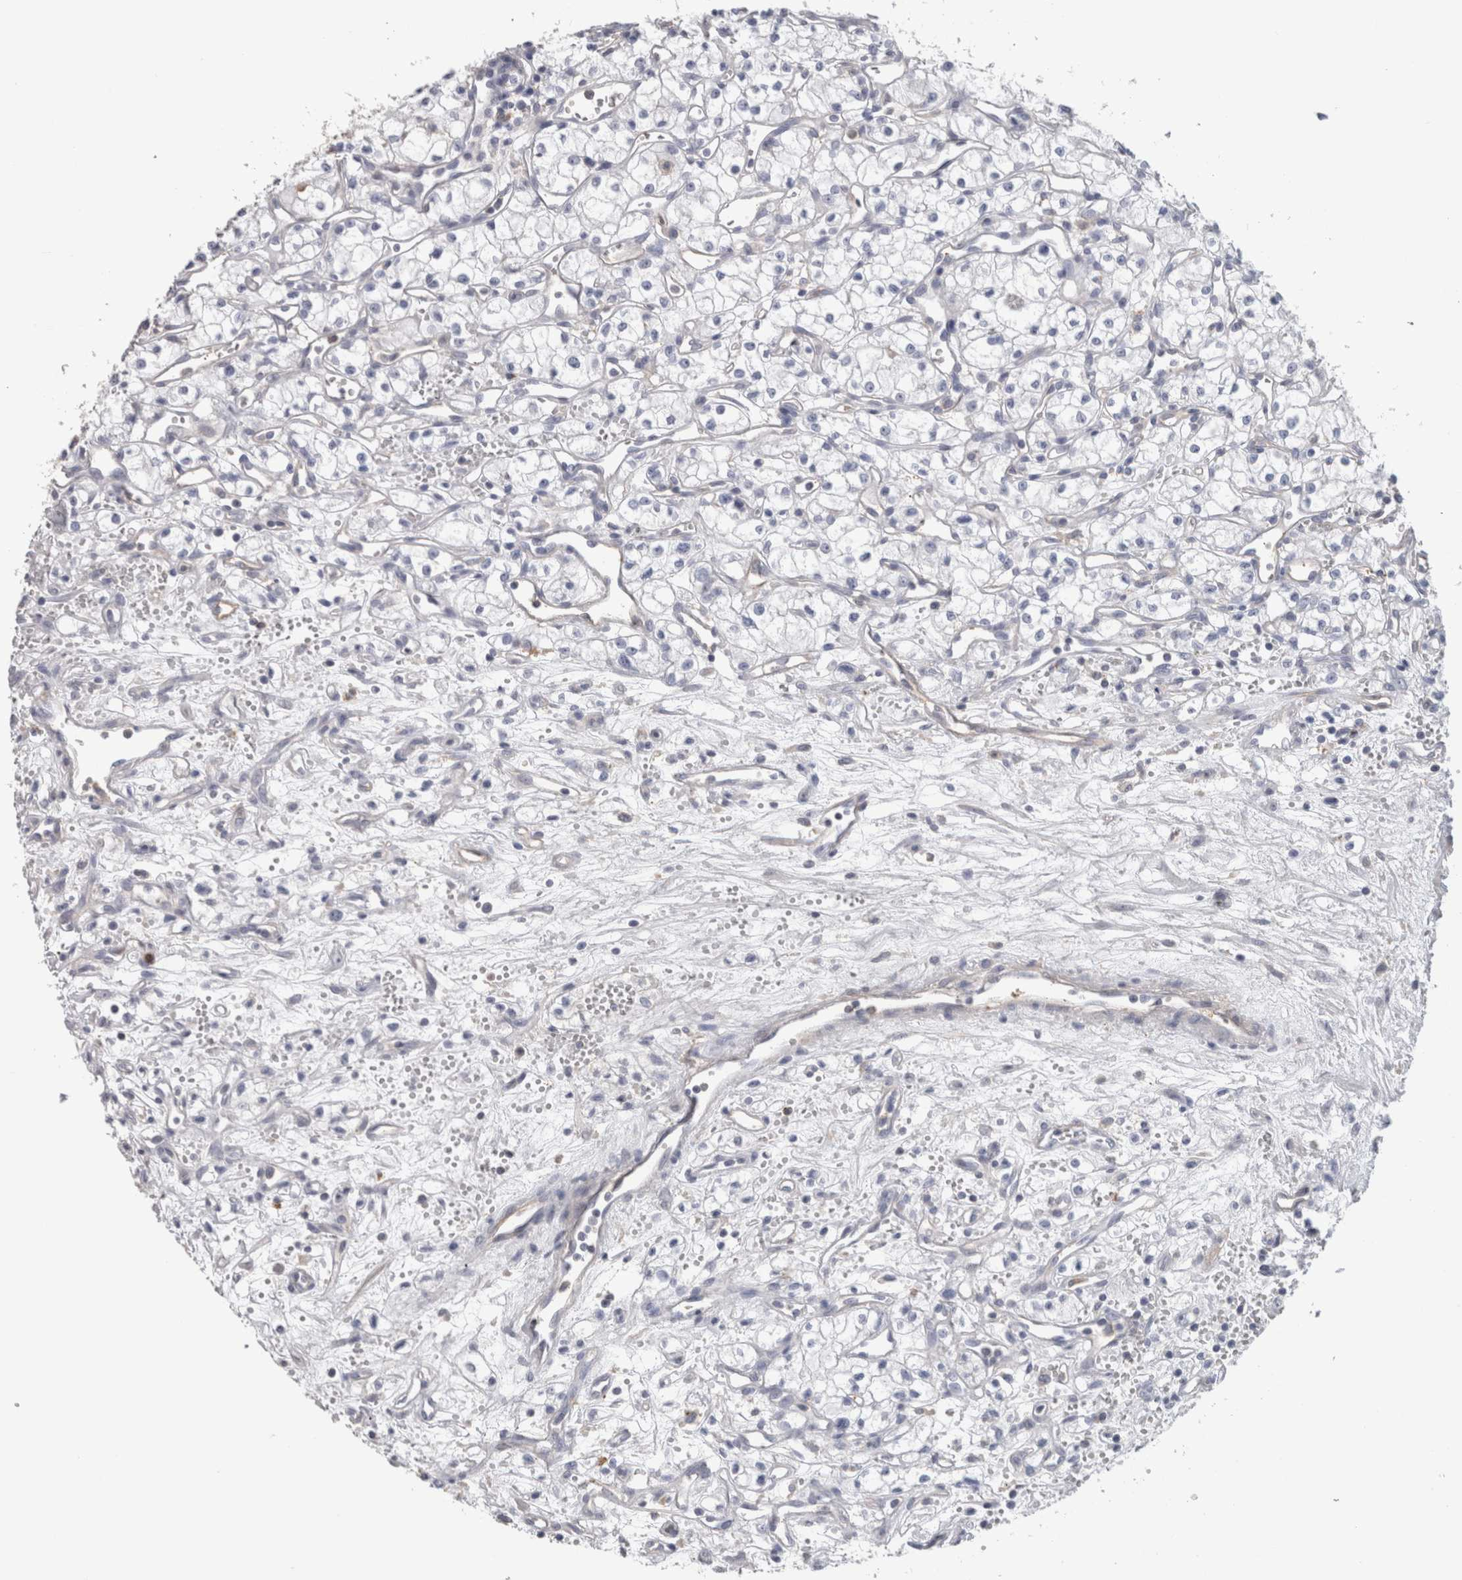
{"staining": {"intensity": "negative", "quantity": "none", "location": "none"}, "tissue": "renal cancer", "cell_type": "Tumor cells", "image_type": "cancer", "snomed": [{"axis": "morphology", "description": "Adenocarcinoma, NOS"}, {"axis": "topography", "description": "Kidney"}], "caption": "IHC photomicrograph of neoplastic tissue: renal cancer stained with DAB displays no significant protein expression in tumor cells.", "gene": "SCRN1", "patient": {"sex": "male", "age": 59}}